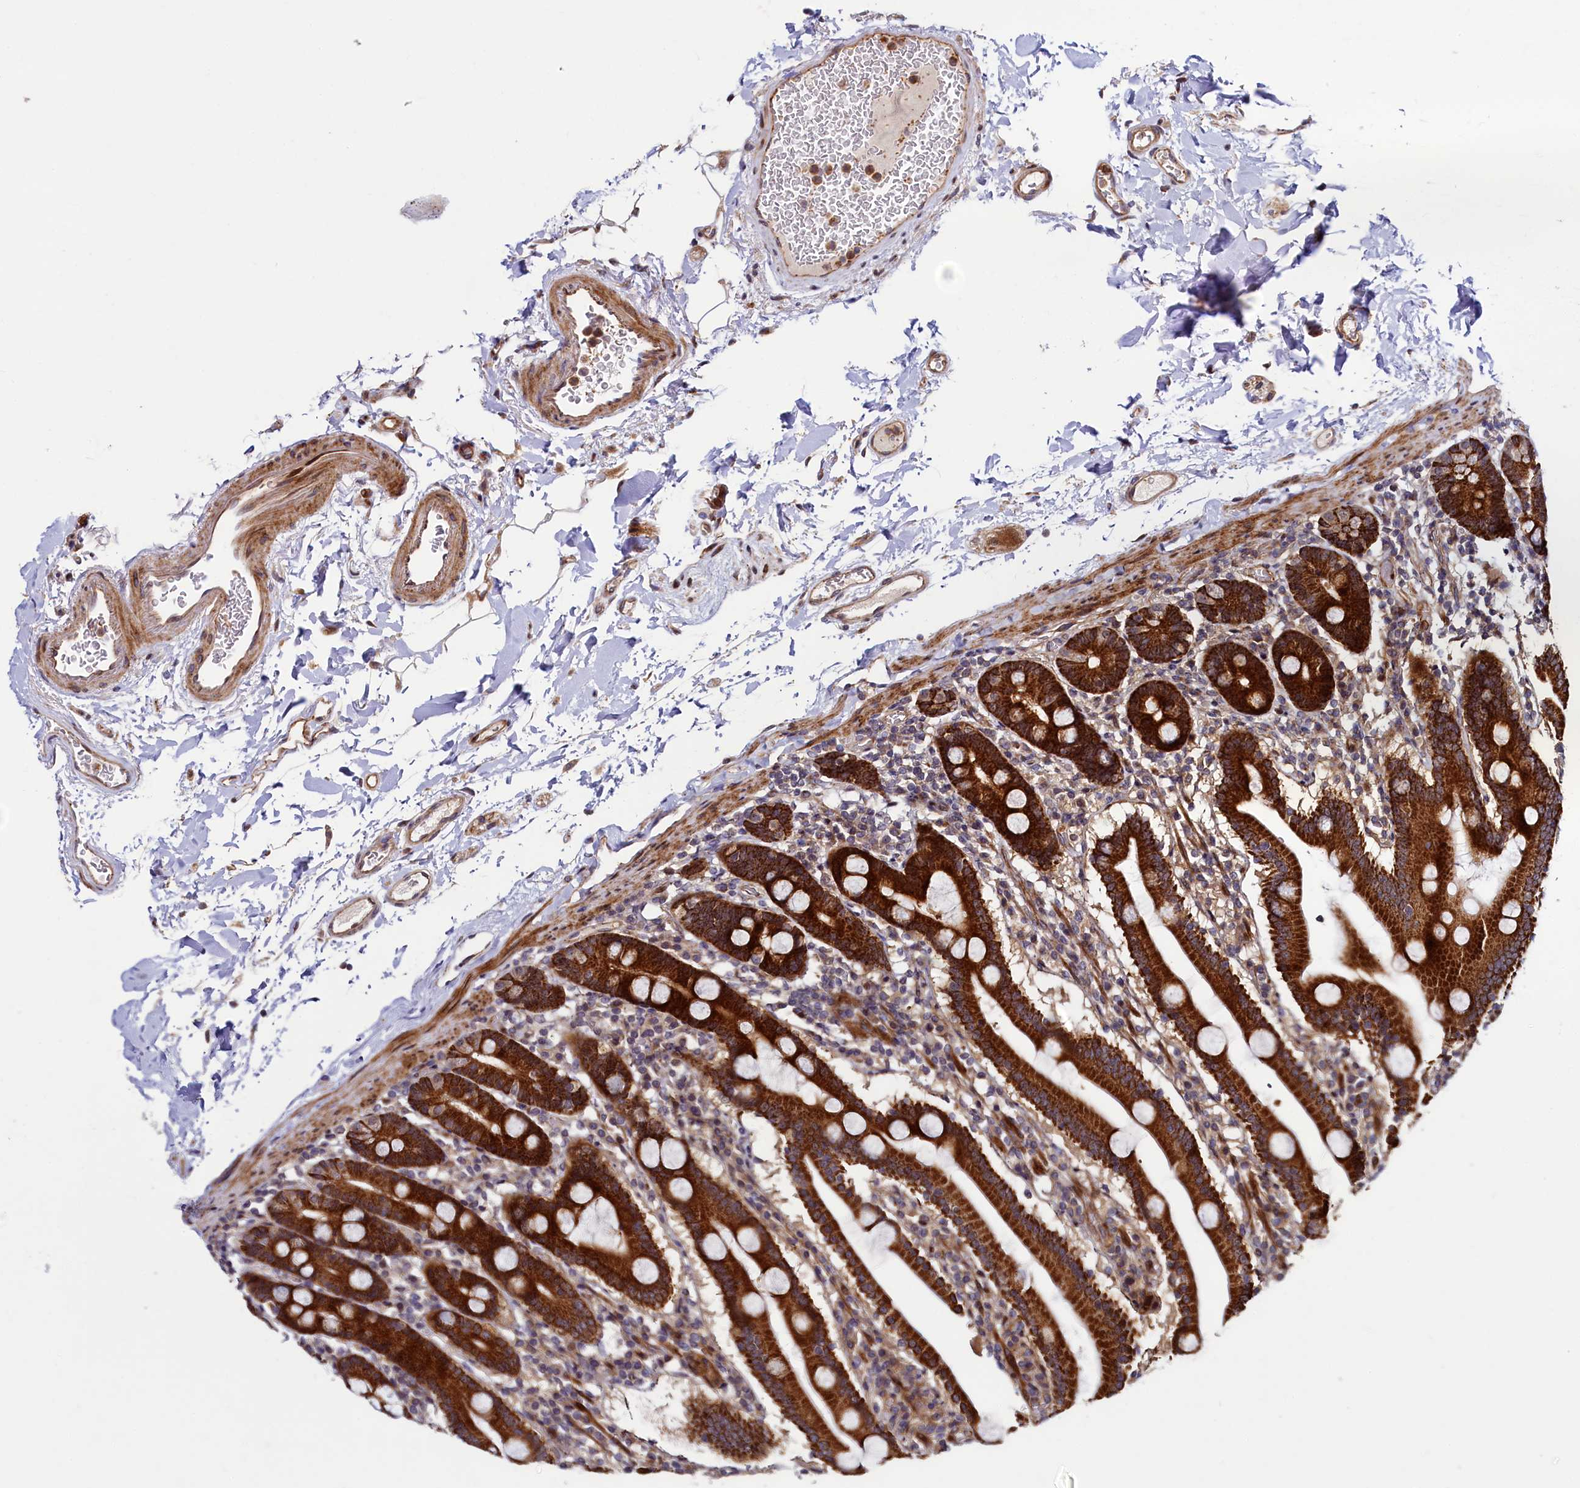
{"staining": {"intensity": "strong", "quantity": ">75%", "location": "cytoplasmic/membranous"}, "tissue": "duodenum", "cell_type": "Glandular cells", "image_type": "normal", "snomed": [{"axis": "morphology", "description": "Normal tissue, NOS"}, {"axis": "topography", "description": "Duodenum"}], "caption": "Duodenum stained with IHC displays strong cytoplasmic/membranous staining in about >75% of glandular cells. The staining was performed using DAB to visualize the protein expression in brown, while the nuclei were stained in blue with hematoxylin (Magnification: 20x).", "gene": "PIK3C3", "patient": {"sex": "male", "age": 55}}